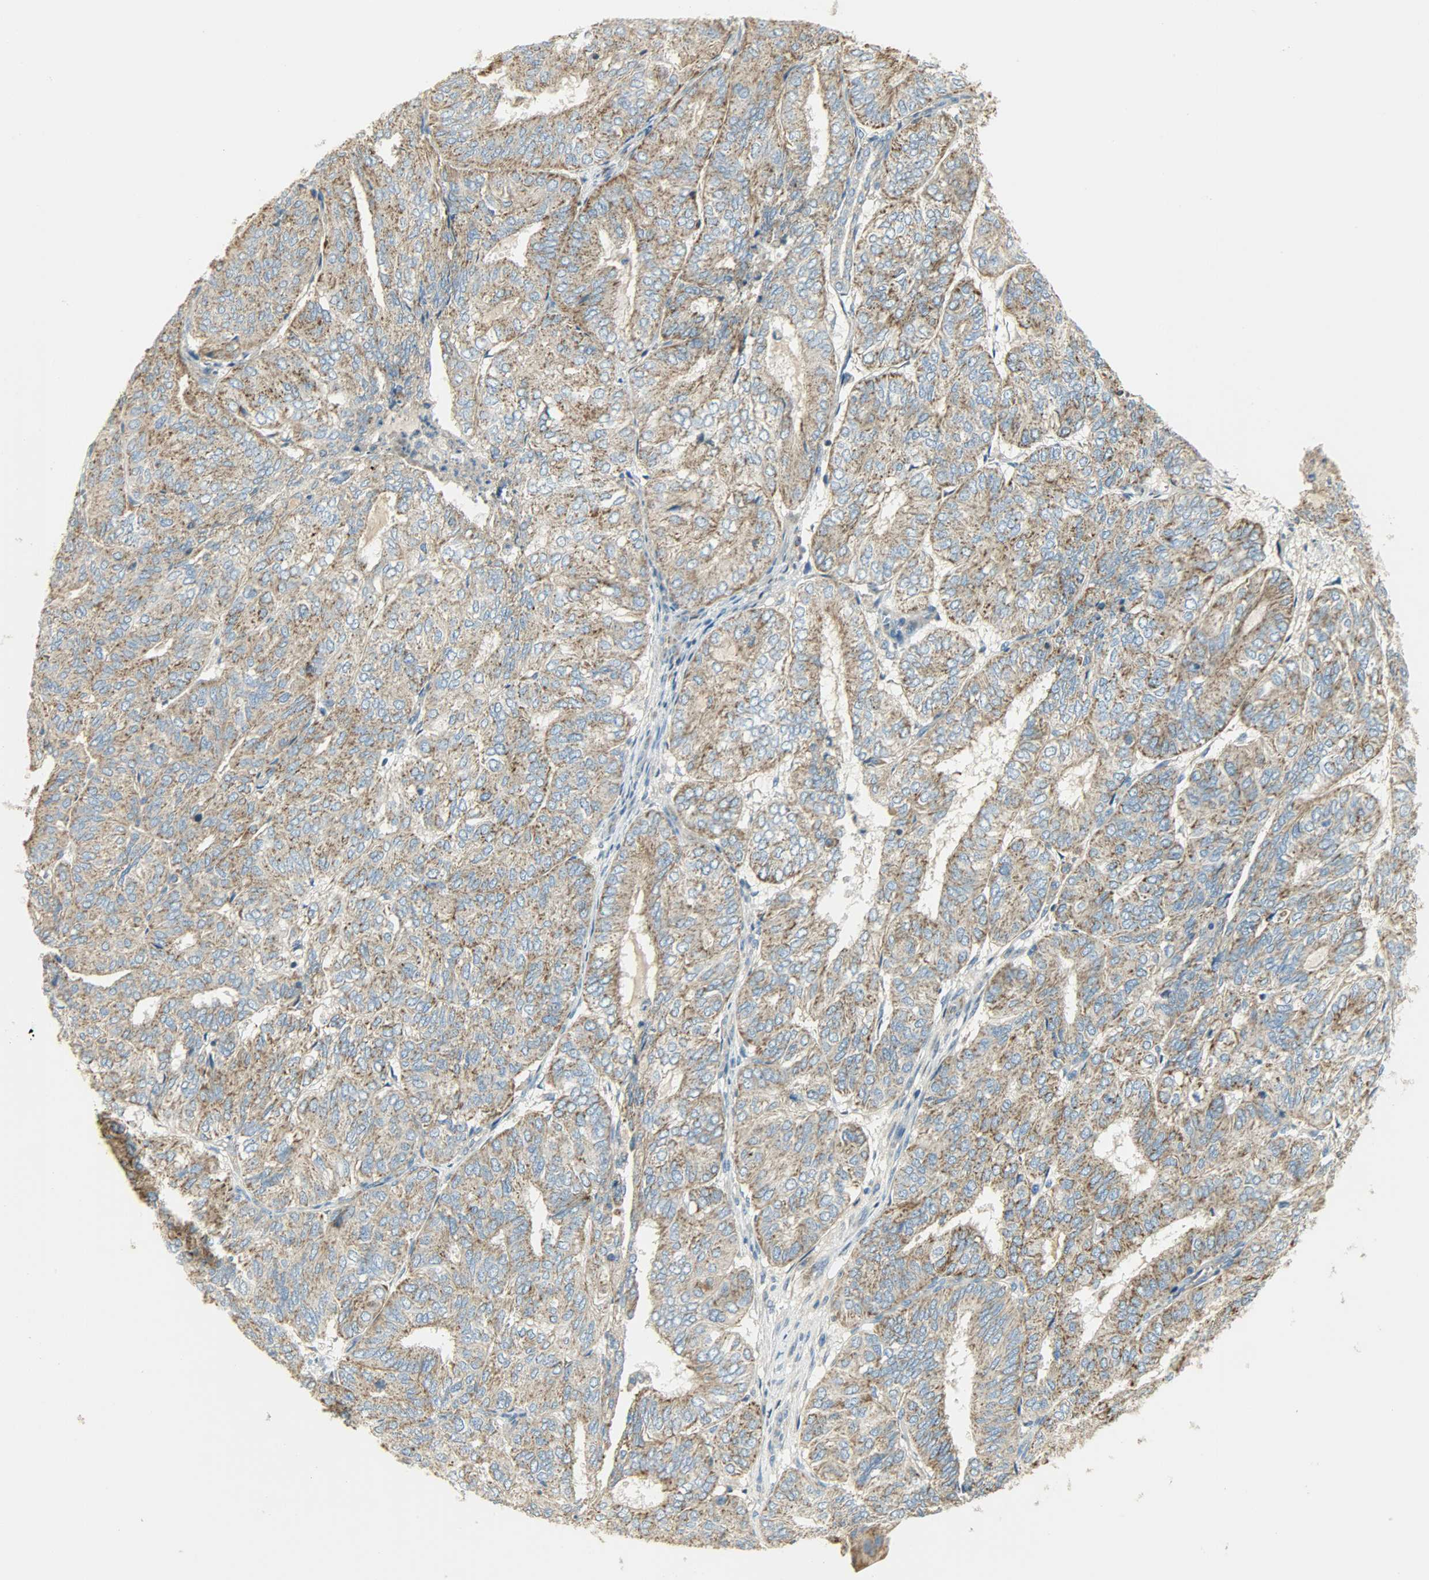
{"staining": {"intensity": "moderate", "quantity": ">75%", "location": "cytoplasmic/membranous"}, "tissue": "endometrial cancer", "cell_type": "Tumor cells", "image_type": "cancer", "snomed": [{"axis": "morphology", "description": "Adenocarcinoma, NOS"}, {"axis": "topography", "description": "Uterus"}], "caption": "A histopathology image showing moderate cytoplasmic/membranous expression in about >75% of tumor cells in endometrial cancer, as visualized by brown immunohistochemical staining.", "gene": "NNT", "patient": {"sex": "female", "age": 60}}